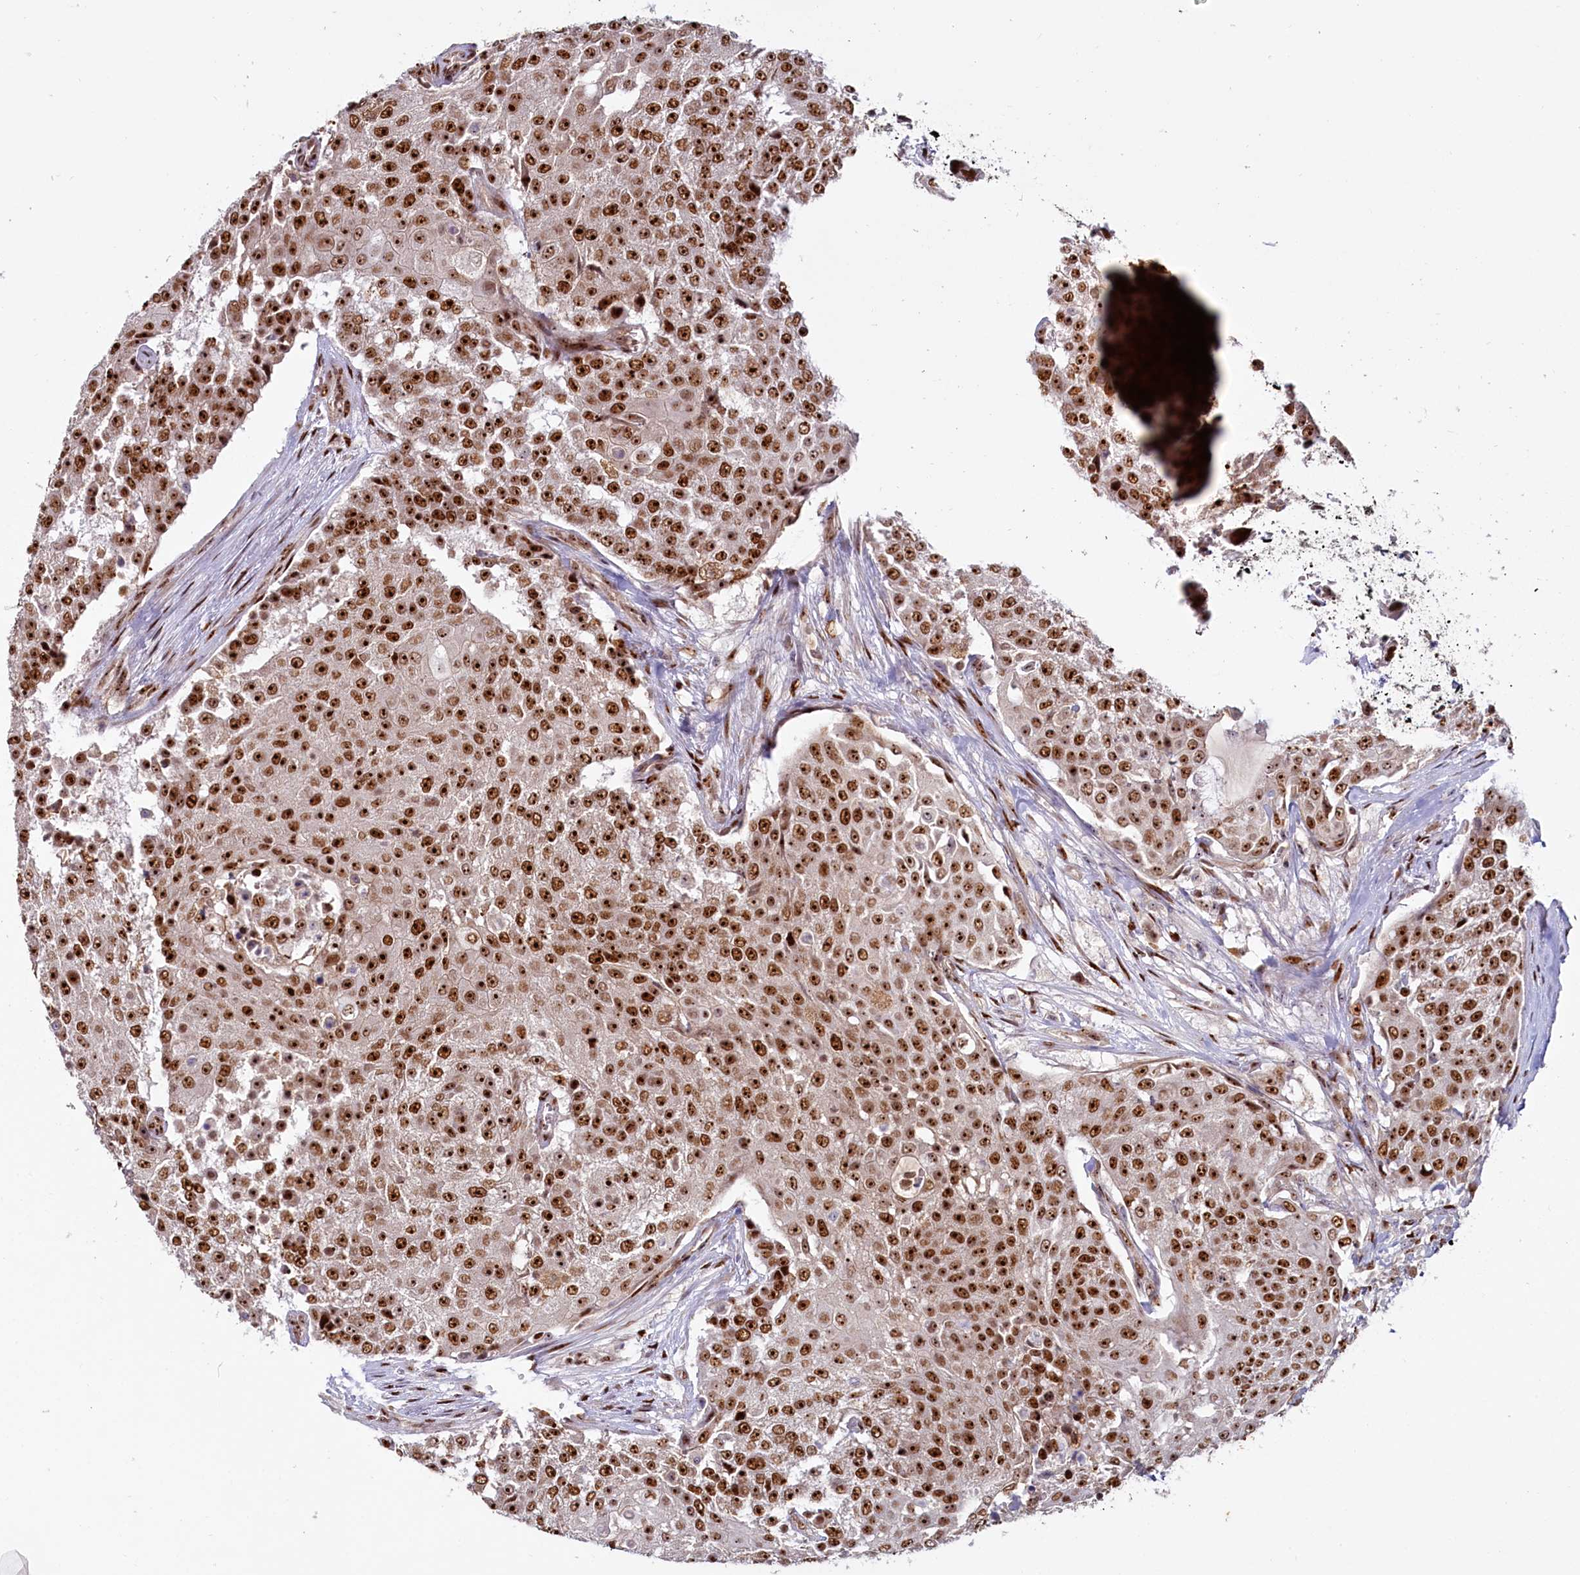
{"staining": {"intensity": "strong", "quantity": ">75%", "location": "nuclear"}, "tissue": "urothelial cancer", "cell_type": "Tumor cells", "image_type": "cancer", "snomed": [{"axis": "morphology", "description": "Urothelial carcinoma, High grade"}, {"axis": "topography", "description": "Urinary bladder"}], "caption": "Brown immunohistochemical staining in urothelial carcinoma (high-grade) exhibits strong nuclear expression in approximately >75% of tumor cells.", "gene": "TCOF1", "patient": {"sex": "female", "age": 63}}